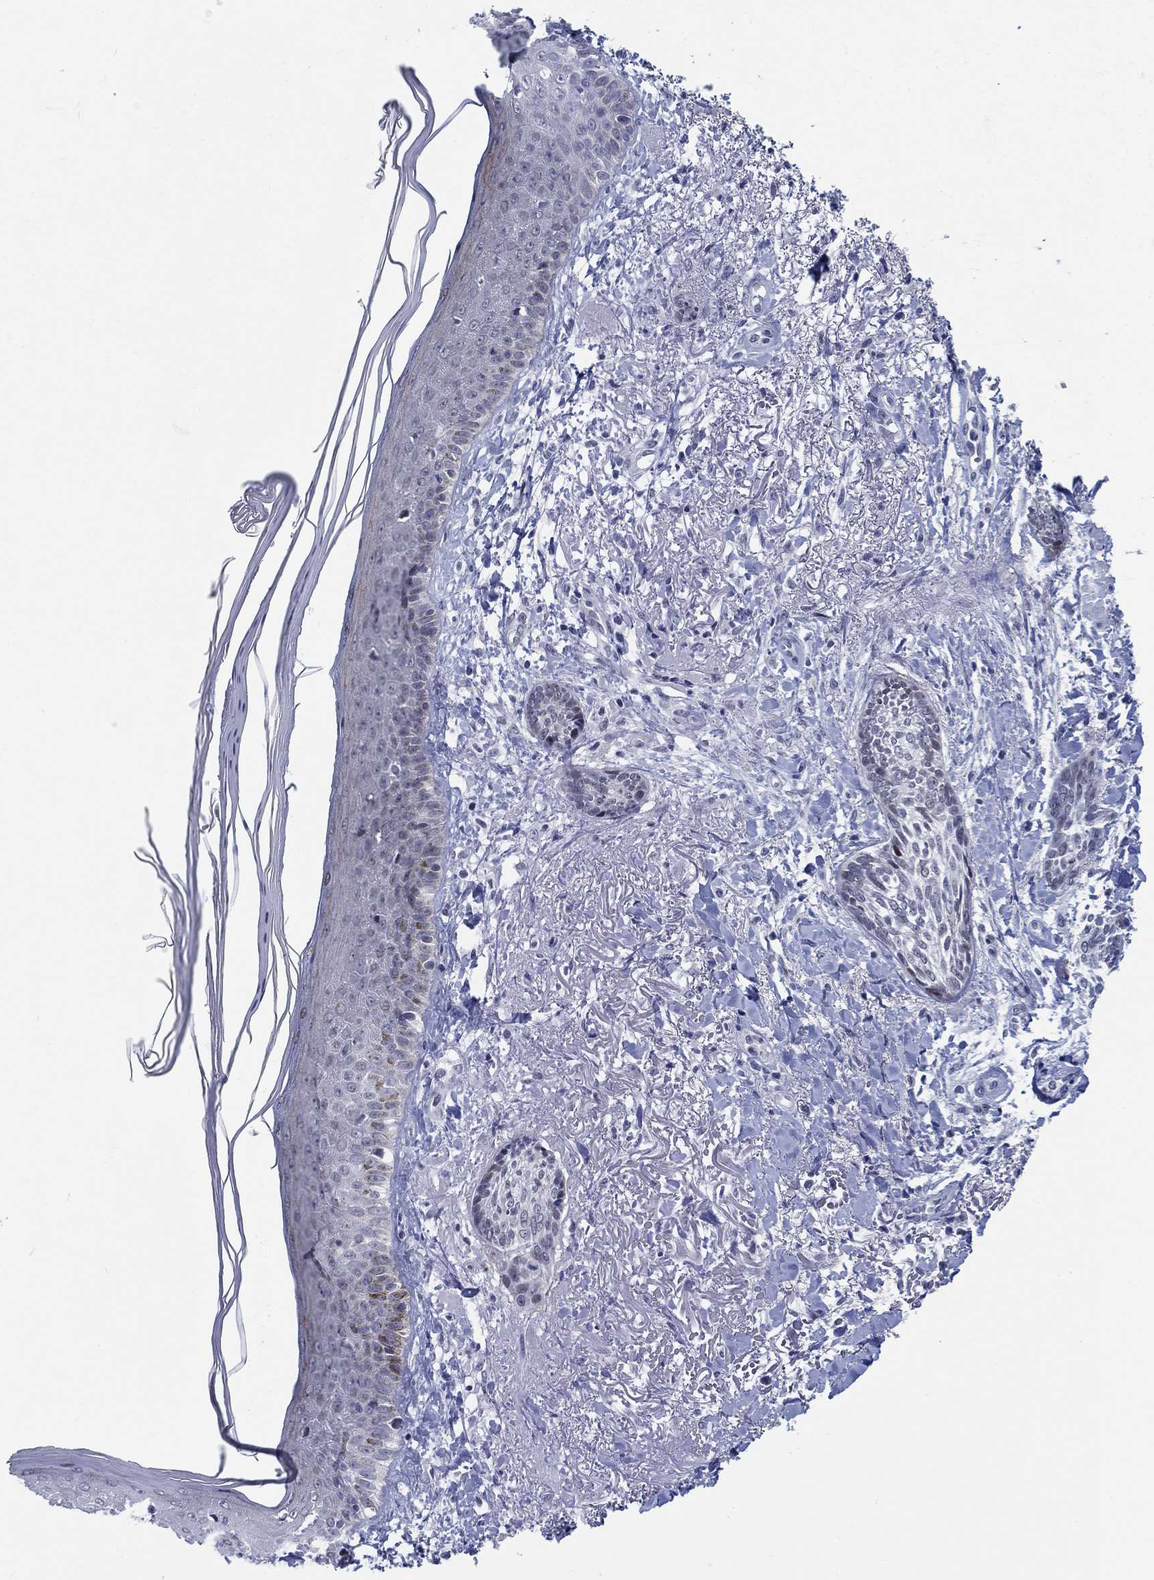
{"staining": {"intensity": "negative", "quantity": "none", "location": "none"}, "tissue": "skin cancer", "cell_type": "Tumor cells", "image_type": "cancer", "snomed": [{"axis": "morphology", "description": "Normal tissue, NOS"}, {"axis": "morphology", "description": "Basal cell carcinoma"}, {"axis": "topography", "description": "Skin"}], "caption": "DAB immunohistochemical staining of human basal cell carcinoma (skin) shows no significant expression in tumor cells. The staining is performed using DAB (3,3'-diaminobenzidine) brown chromogen with nuclei counter-stained in using hematoxylin.", "gene": "NEU3", "patient": {"sex": "male", "age": 84}}